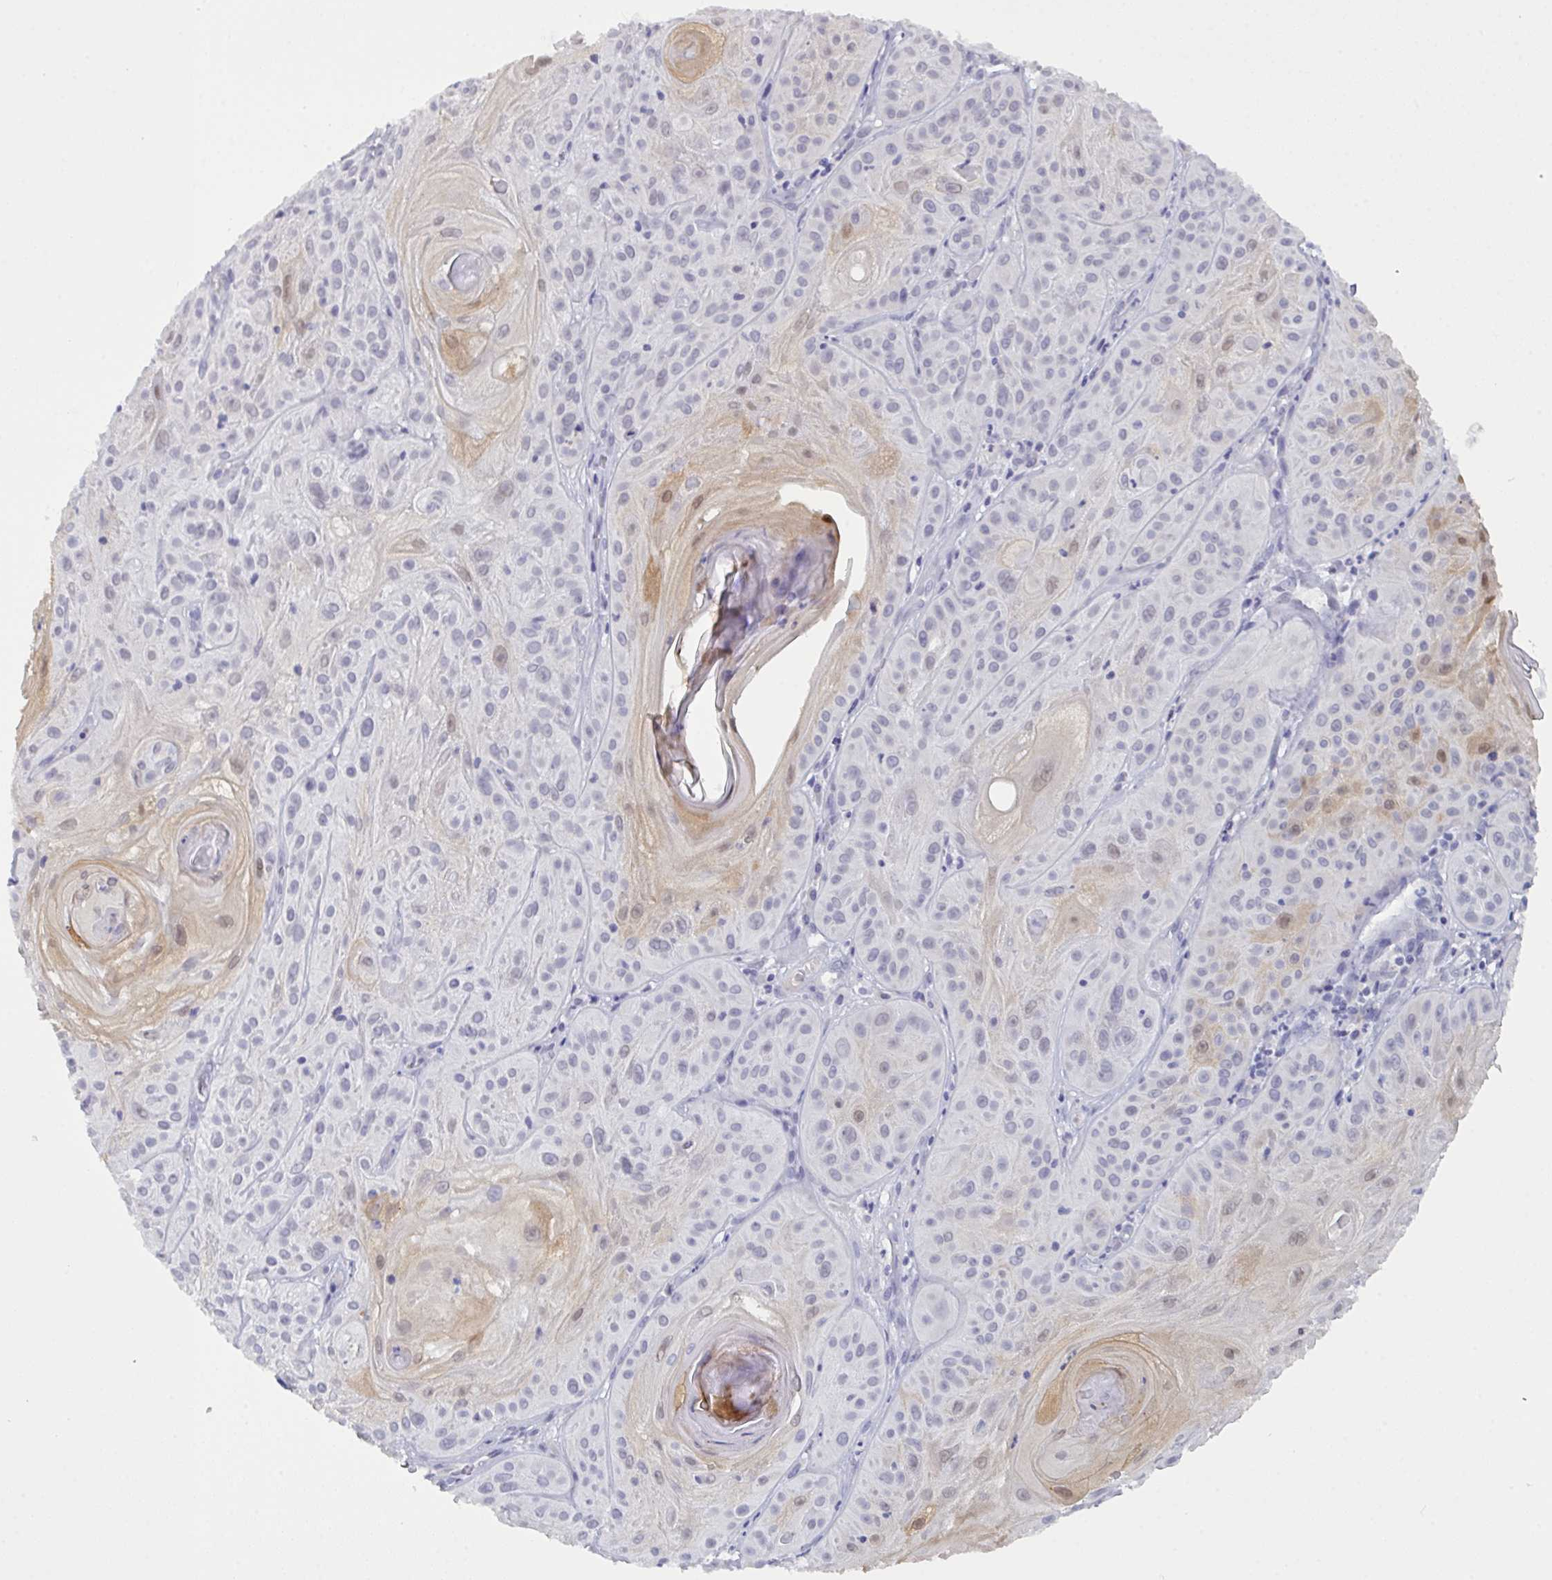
{"staining": {"intensity": "weak", "quantity": "<25%", "location": "cytoplasmic/membranous,nuclear"}, "tissue": "skin cancer", "cell_type": "Tumor cells", "image_type": "cancer", "snomed": [{"axis": "morphology", "description": "Squamous cell carcinoma, NOS"}, {"axis": "topography", "description": "Skin"}], "caption": "This image is of squamous cell carcinoma (skin) stained with IHC to label a protein in brown with the nuclei are counter-stained blue. There is no staining in tumor cells.", "gene": "SERPINB13", "patient": {"sex": "male", "age": 85}}